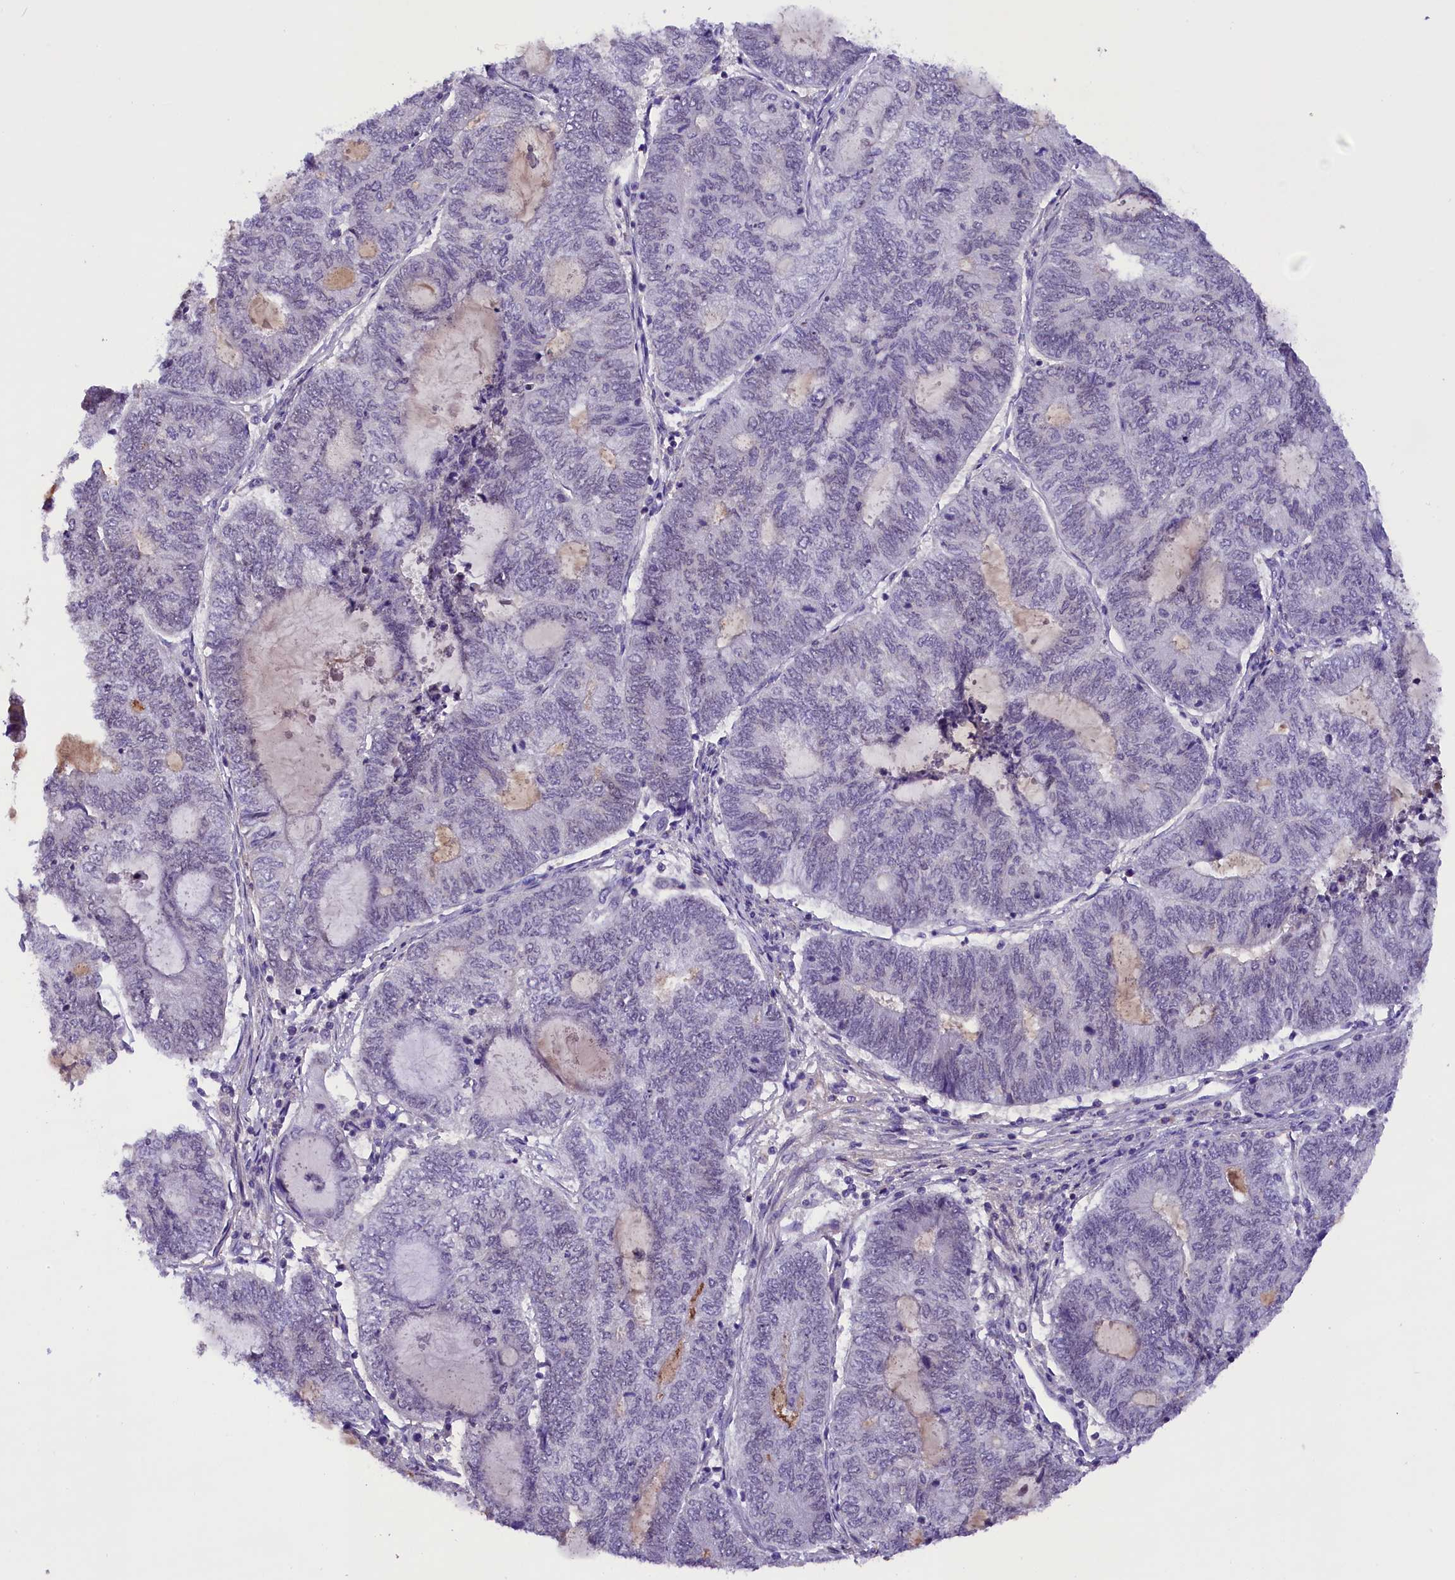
{"staining": {"intensity": "negative", "quantity": "none", "location": "none"}, "tissue": "endometrial cancer", "cell_type": "Tumor cells", "image_type": "cancer", "snomed": [{"axis": "morphology", "description": "Adenocarcinoma, NOS"}, {"axis": "topography", "description": "Uterus"}, {"axis": "topography", "description": "Endometrium"}], "caption": "Endometrial cancer stained for a protein using immunohistochemistry (IHC) reveals no expression tumor cells.", "gene": "MEX3B", "patient": {"sex": "female", "age": 70}}